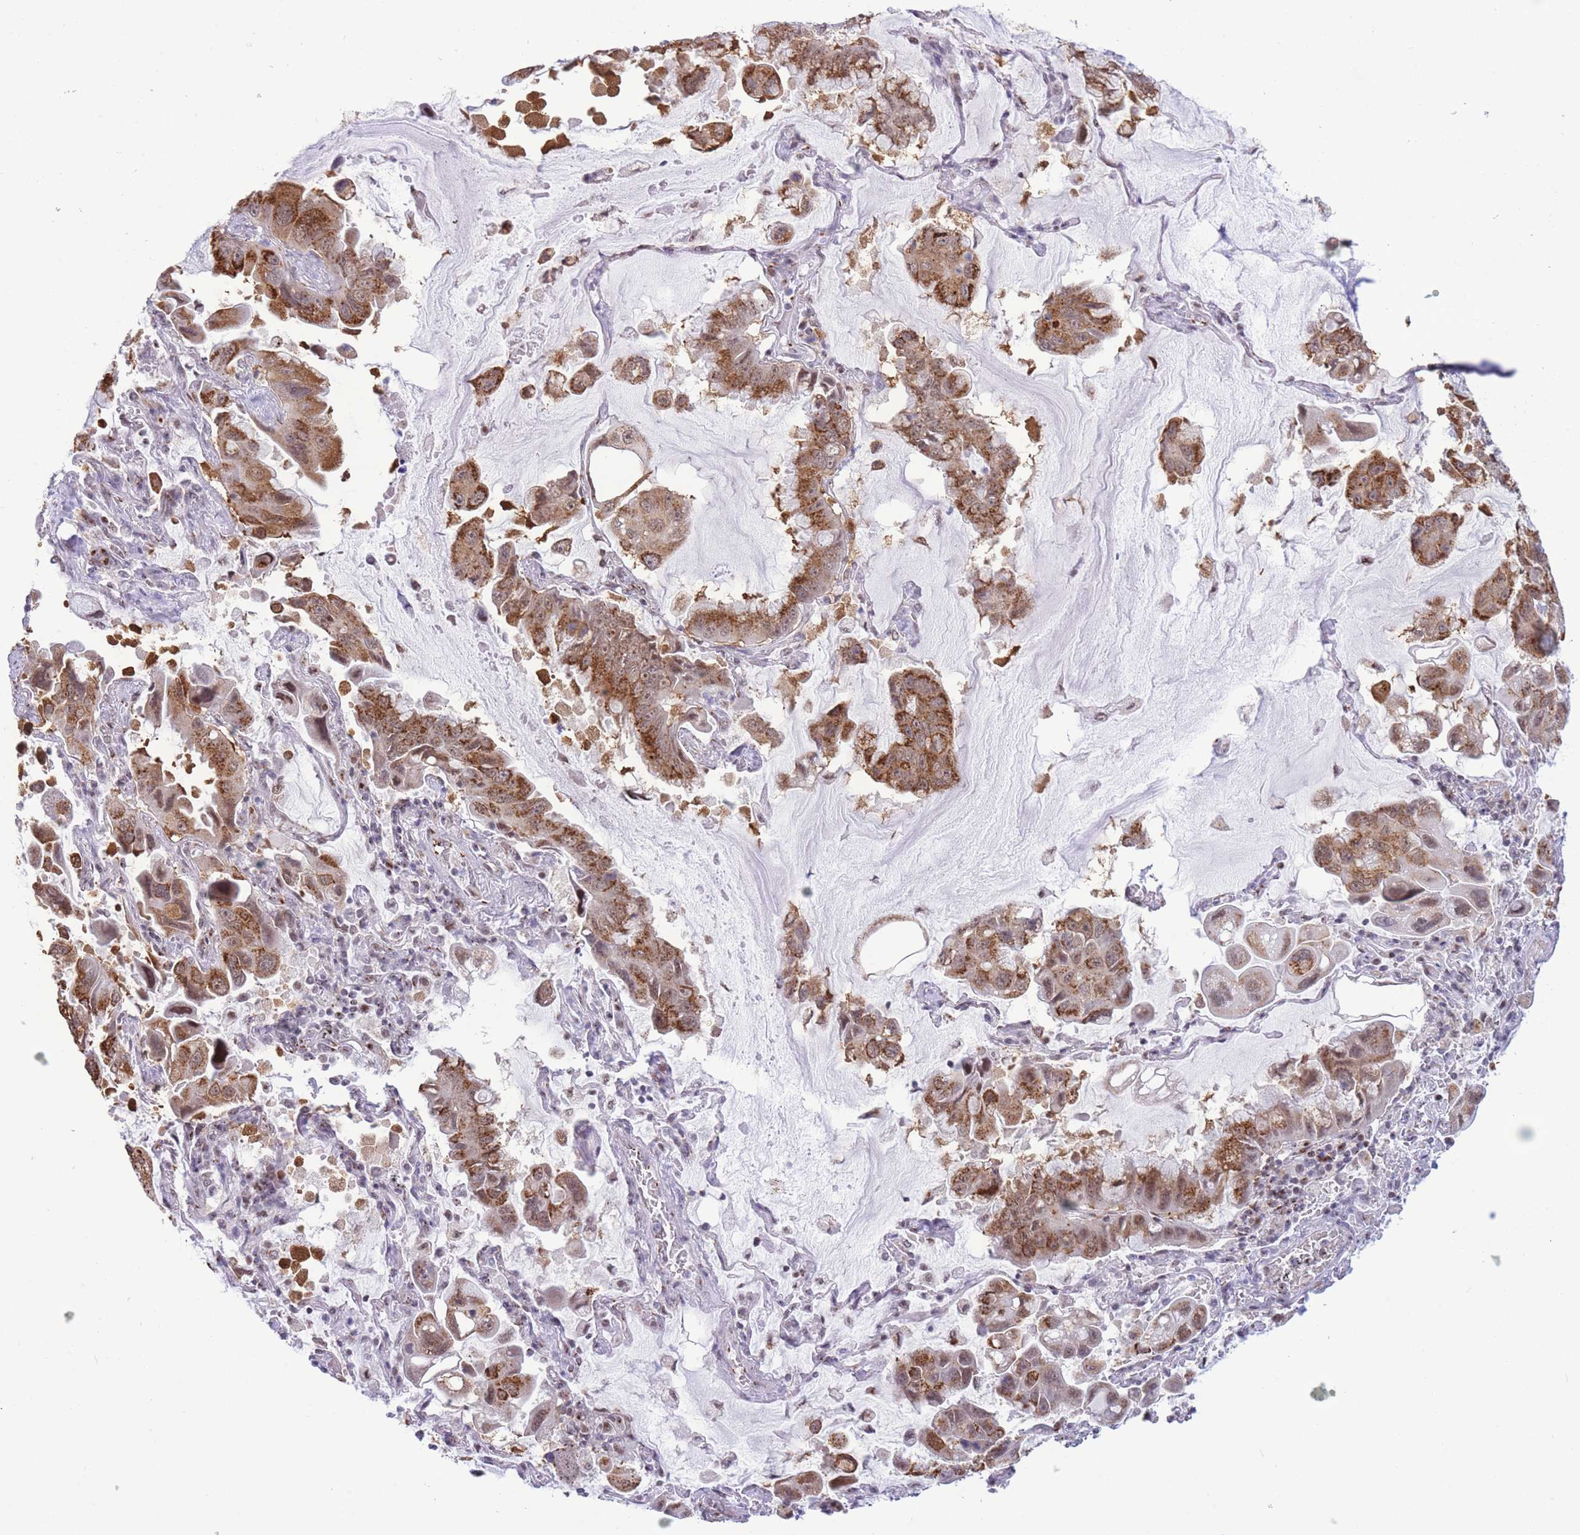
{"staining": {"intensity": "strong", "quantity": ">75%", "location": "cytoplasmic/membranous,nuclear"}, "tissue": "lung cancer", "cell_type": "Tumor cells", "image_type": "cancer", "snomed": [{"axis": "morphology", "description": "Adenocarcinoma, NOS"}, {"axis": "topography", "description": "Lung"}], "caption": "This photomicrograph demonstrates lung cancer stained with IHC to label a protein in brown. The cytoplasmic/membranous and nuclear of tumor cells show strong positivity for the protein. Nuclei are counter-stained blue.", "gene": "INO80C", "patient": {"sex": "male", "age": 64}}